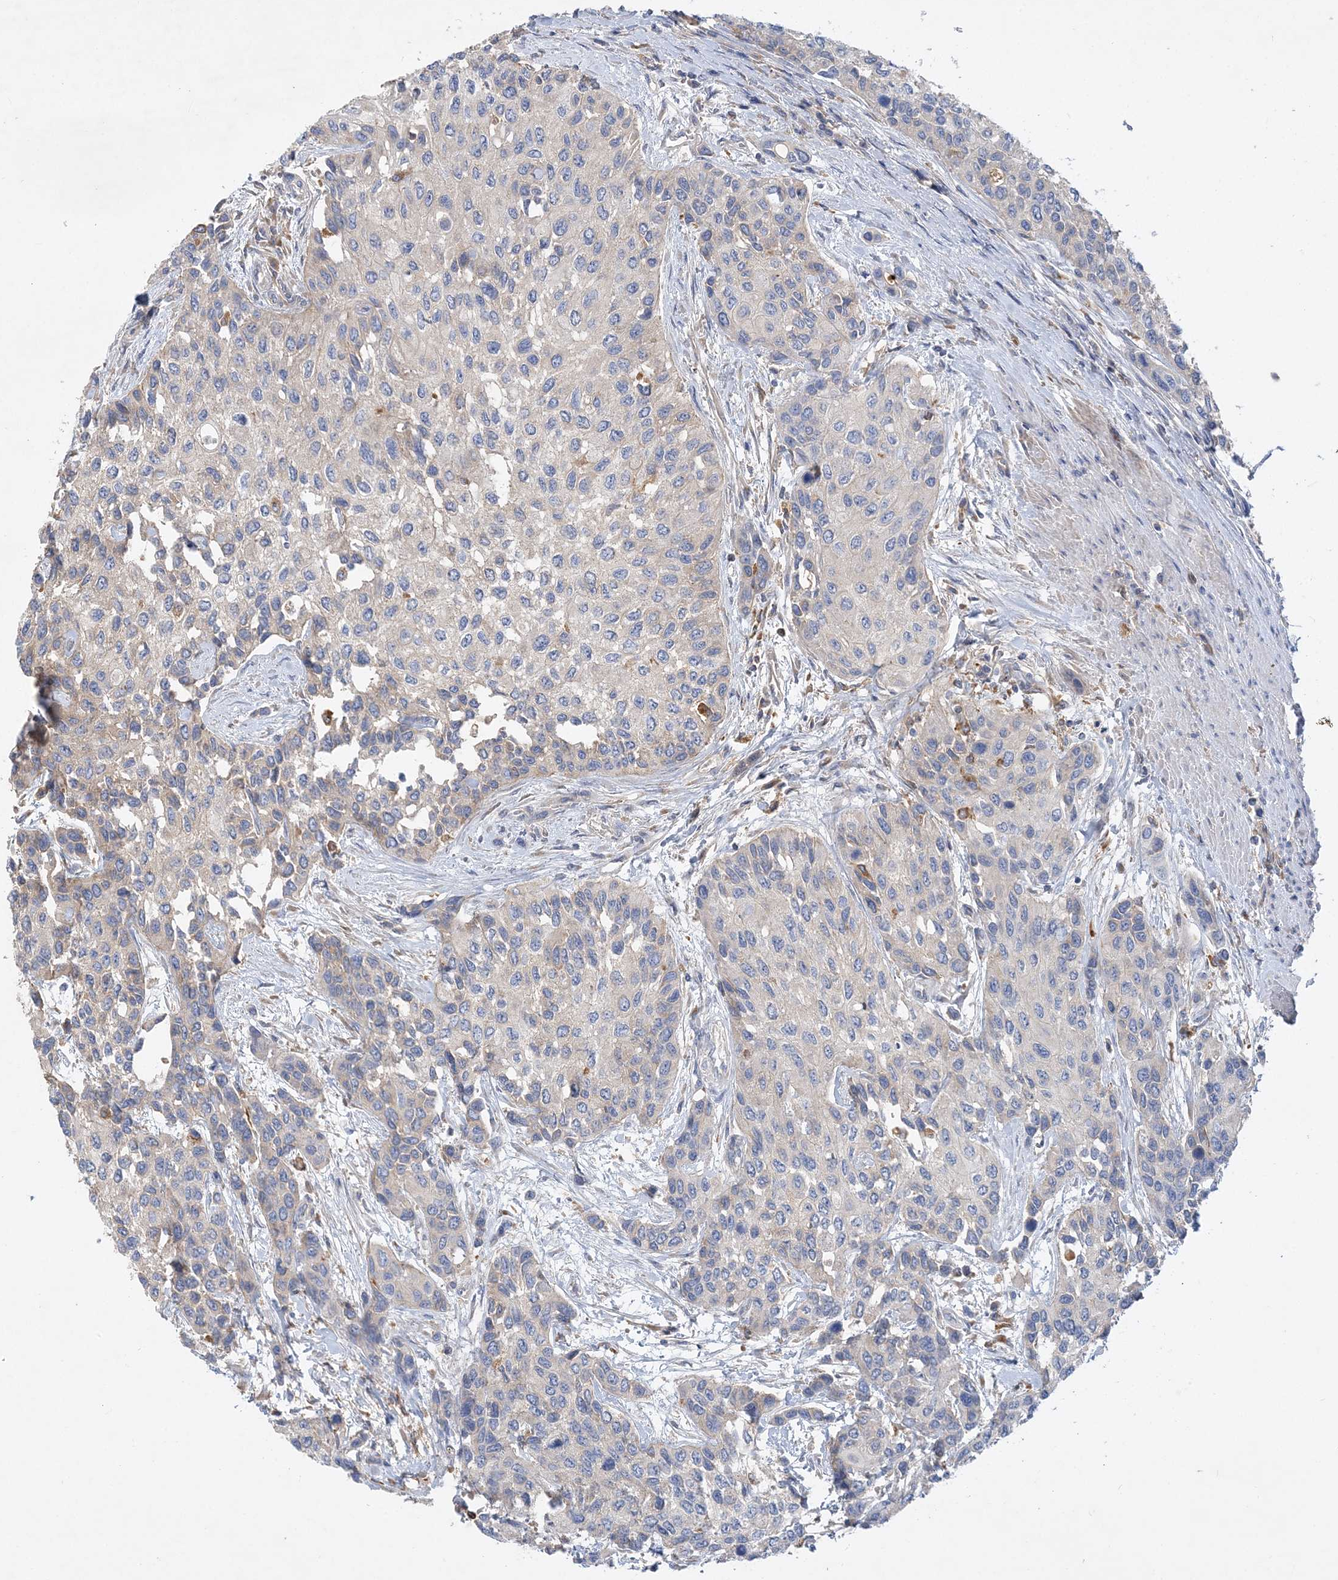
{"staining": {"intensity": "negative", "quantity": "none", "location": "none"}, "tissue": "urothelial cancer", "cell_type": "Tumor cells", "image_type": "cancer", "snomed": [{"axis": "morphology", "description": "Normal tissue, NOS"}, {"axis": "morphology", "description": "Urothelial carcinoma, High grade"}, {"axis": "topography", "description": "Vascular tissue"}, {"axis": "topography", "description": "Urinary bladder"}], "caption": "Immunohistochemistry of human urothelial cancer exhibits no expression in tumor cells.", "gene": "GRINA", "patient": {"sex": "female", "age": 56}}